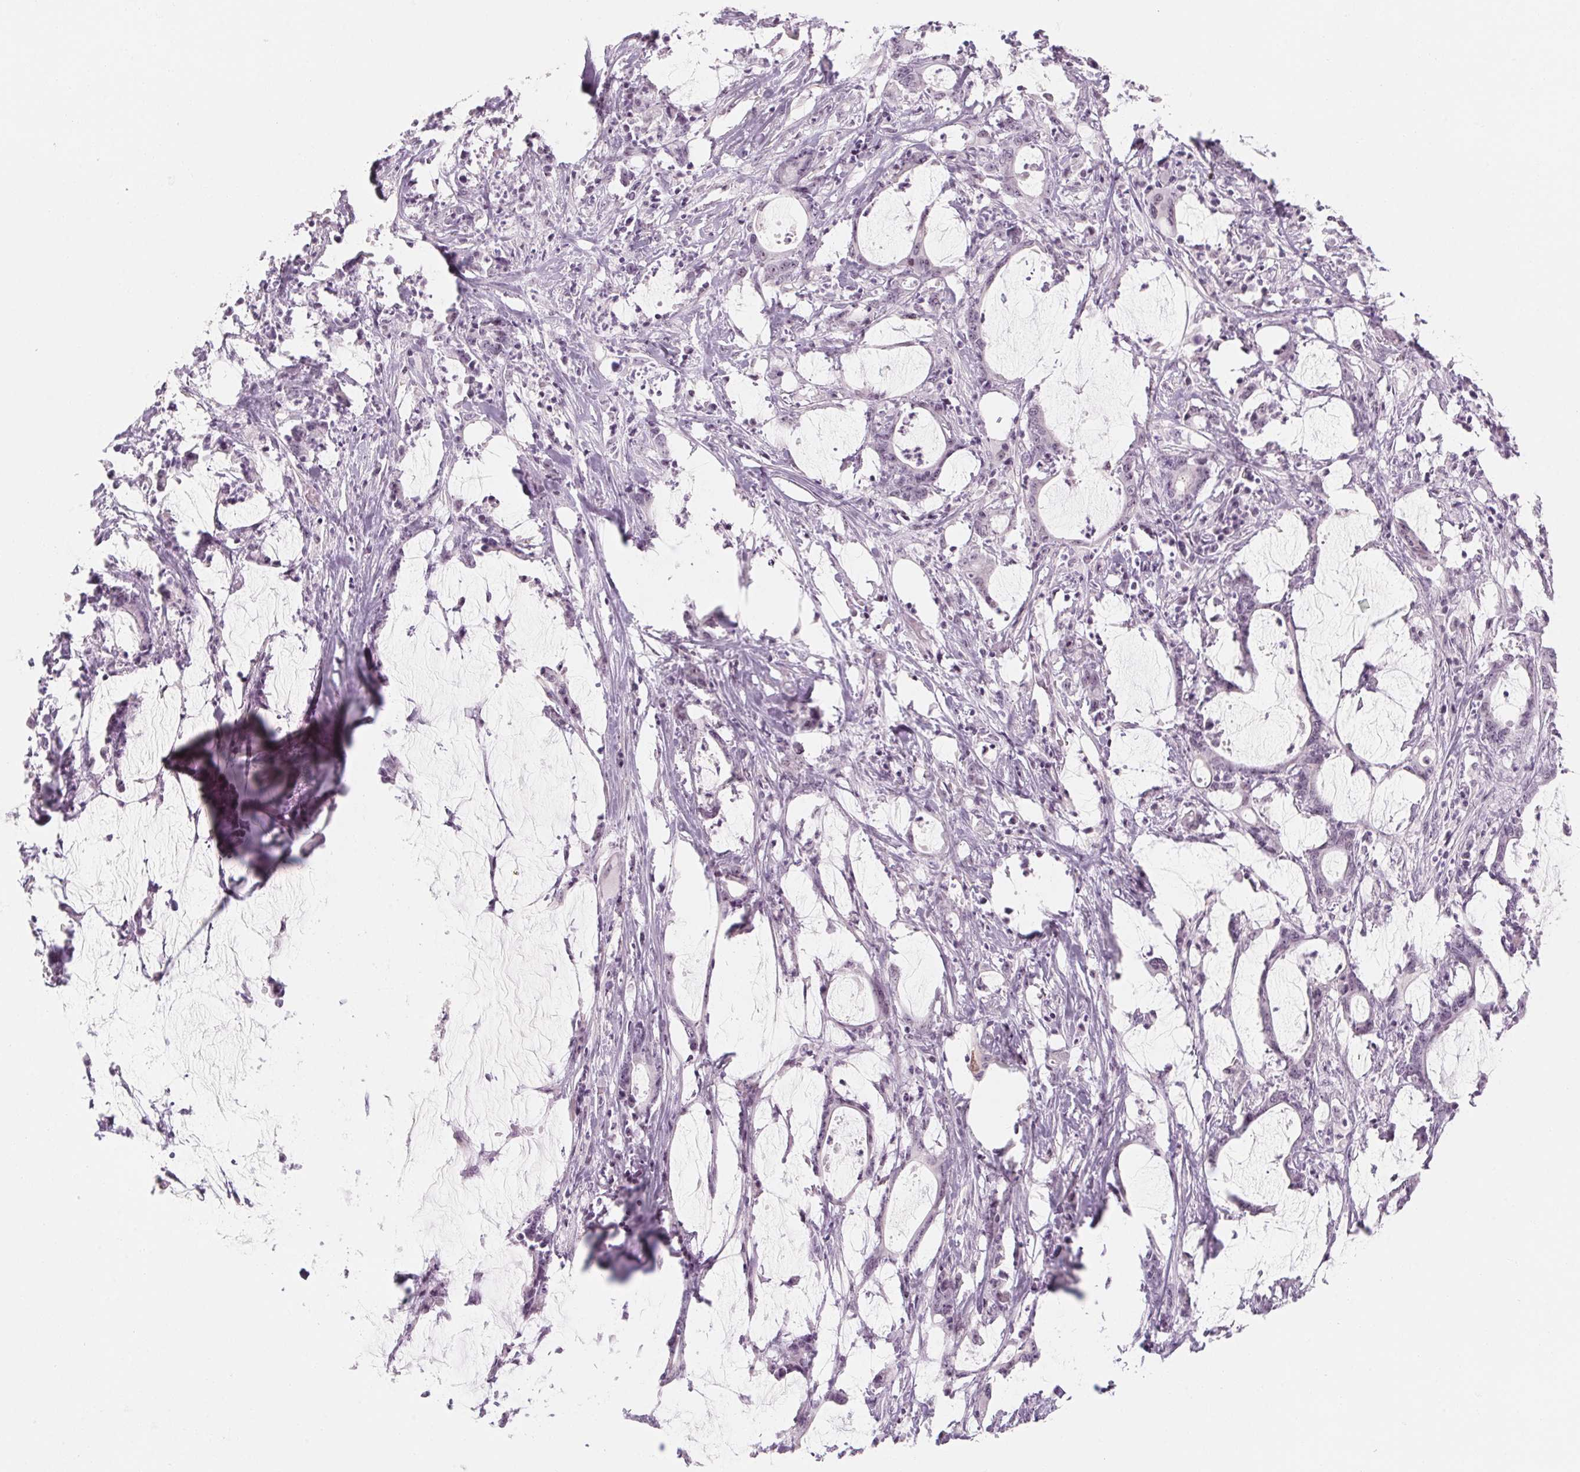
{"staining": {"intensity": "negative", "quantity": "none", "location": "none"}, "tissue": "stomach cancer", "cell_type": "Tumor cells", "image_type": "cancer", "snomed": [{"axis": "morphology", "description": "Adenocarcinoma, NOS"}, {"axis": "topography", "description": "Stomach, upper"}], "caption": "The image displays no staining of tumor cells in stomach adenocarcinoma.", "gene": "ZIC4", "patient": {"sex": "male", "age": 68}}